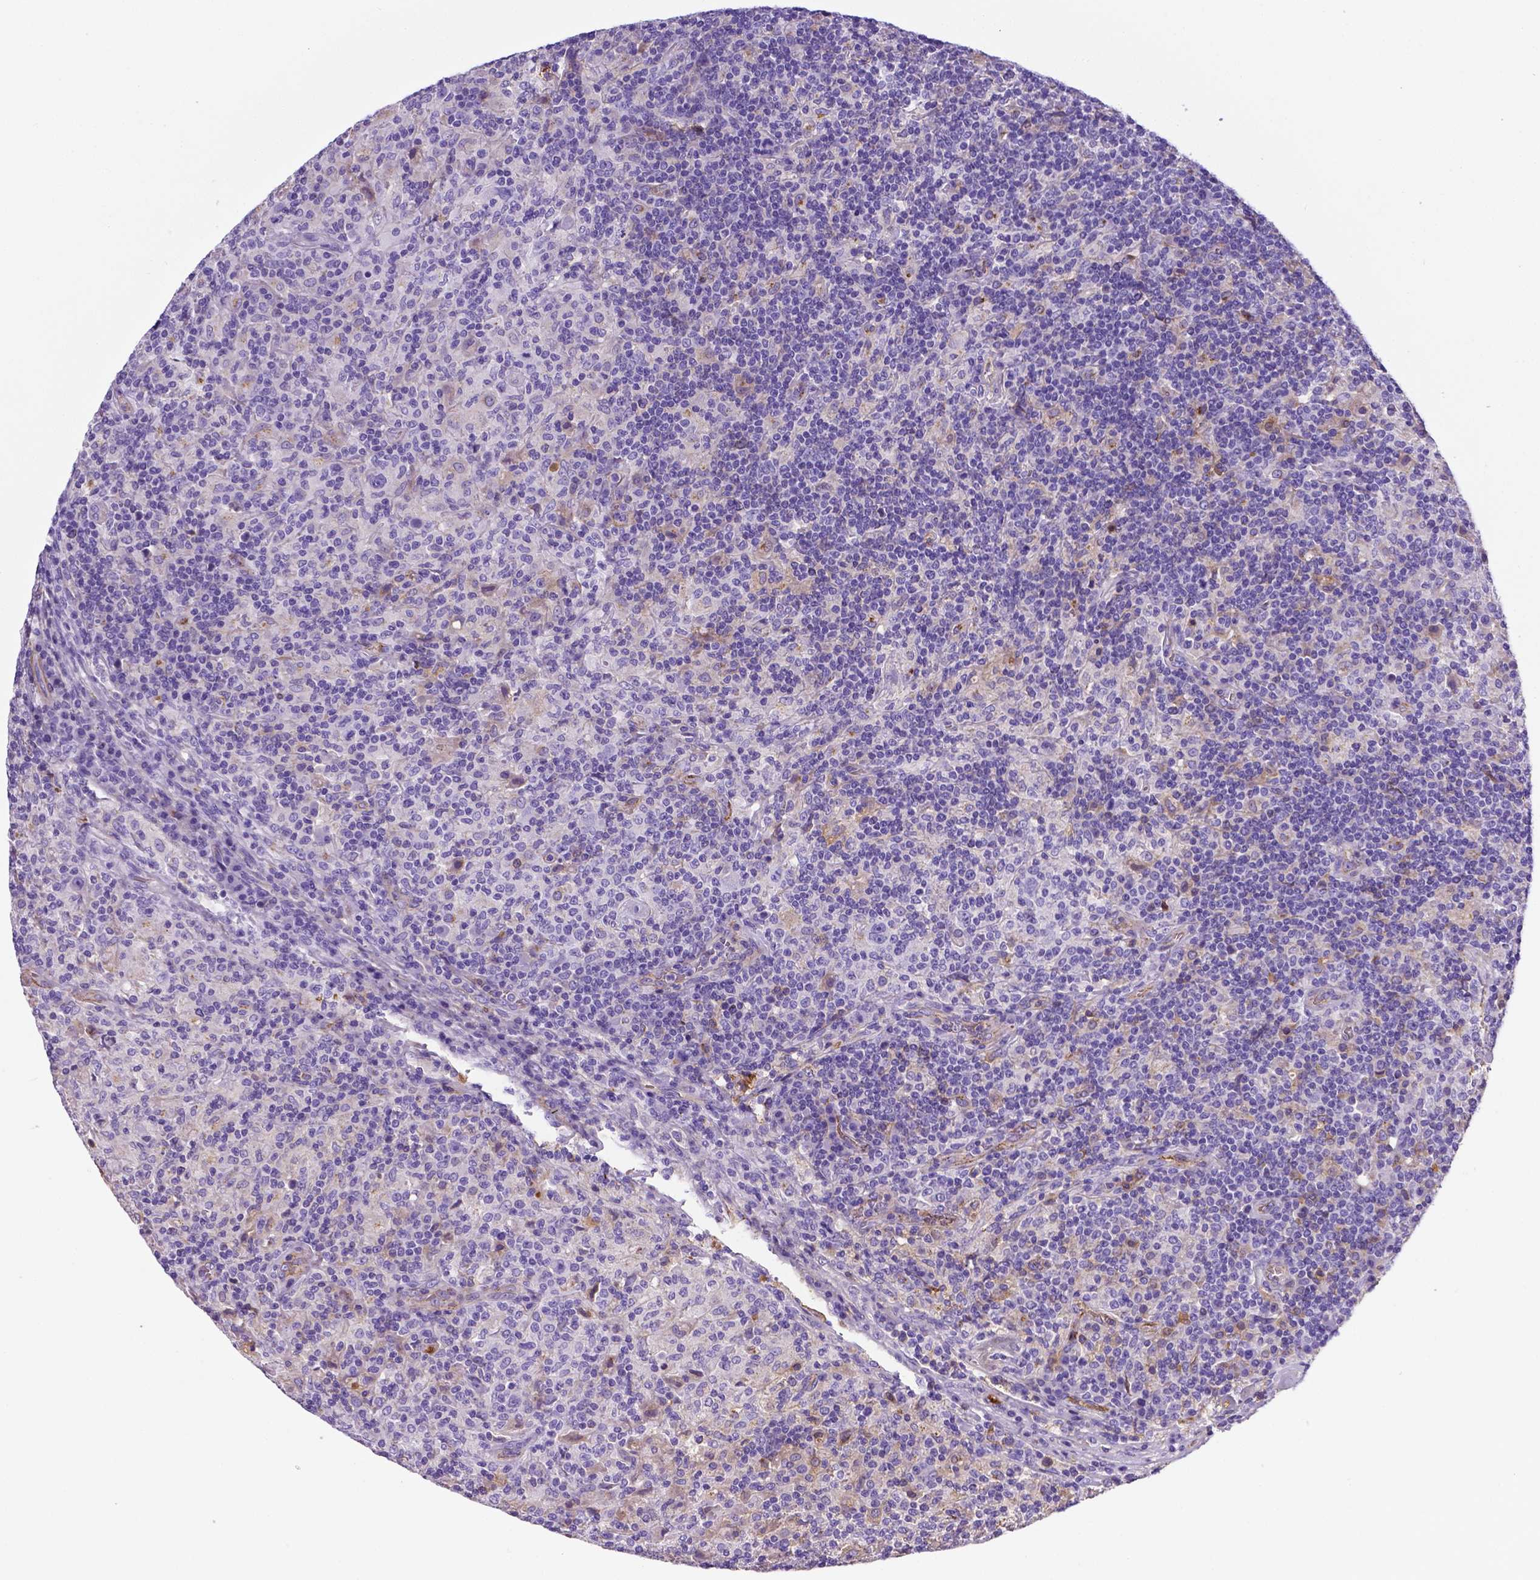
{"staining": {"intensity": "negative", "quantity": "none", "location": "none"}, "tissue": "lymphoma", "cell_type": "Tumor cells", "image_type": "cancer", "snomed": [{"axis": "morphology", "description": "Hodgkin's disease, NOS"}, {"axis": "topography", "description": "Lymph node"}], "caption": "Lymphoma stained for a protein using IHC demonstrates no staining tumor cells.", "gene": "APOE", "patient": {"sex": "male", "age": 70}}